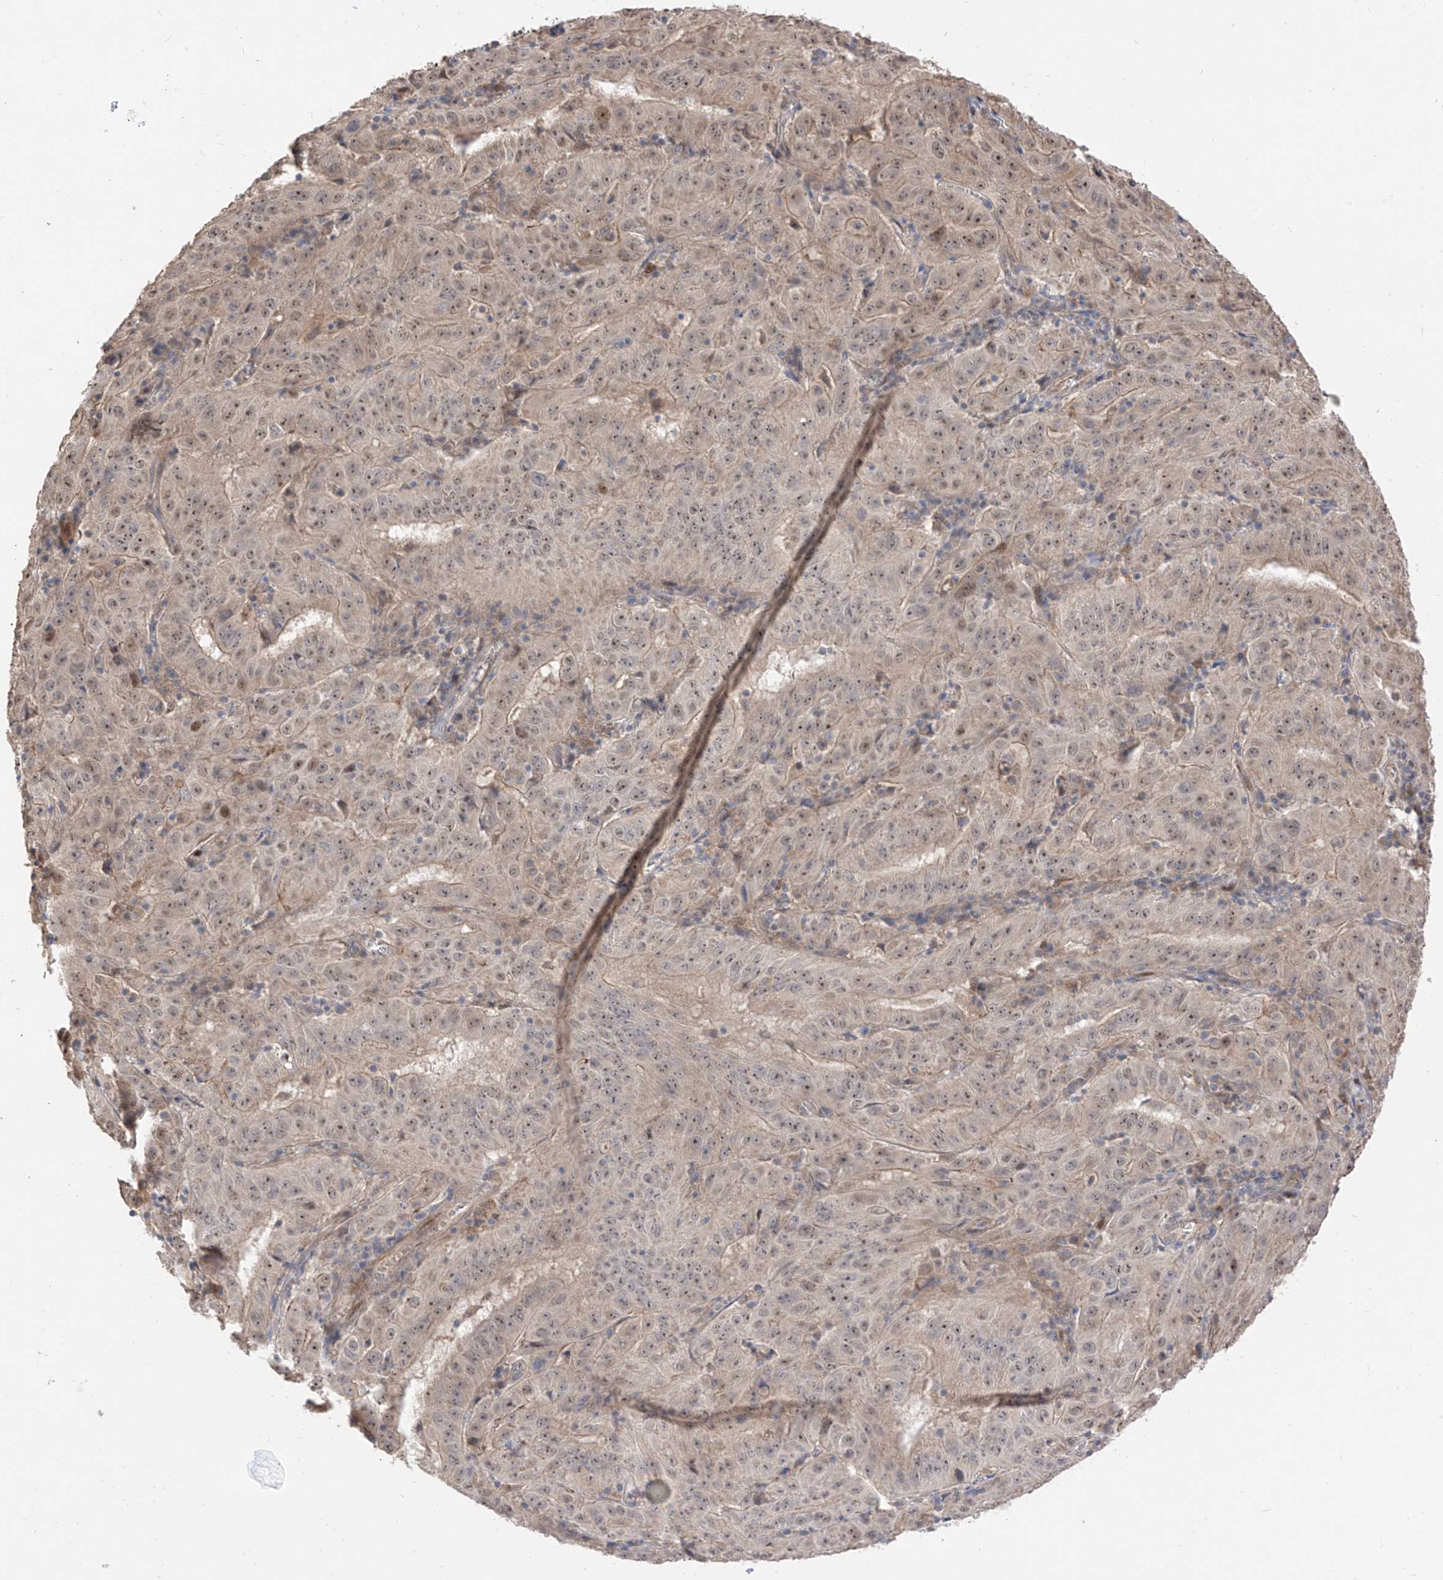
{"staining": {"intensity": "moderate", "quantity": ">75%", "location": "nuclear"}, "tissue": "pancreatic cancer", "cell_type": "Tumor cells", "image_type": "cancer", "snomed": [{"axis": "morphology", "description": "Adenocarcinoma, NOS"}, {"axis": "topography", "description": "Pancreas"}], "caption": "Immunohistochemistry (IHC) image of neoplastic tissue: pancreatic cancer (adenocarcinoma) stained using IHC displays medium levels of moderate protein expression localized specifically in the nuclear of tumor cells, appearing as a nuclear brown color.", "gene": "LATS1", "patient": {"sex": "male", "age": 63}}